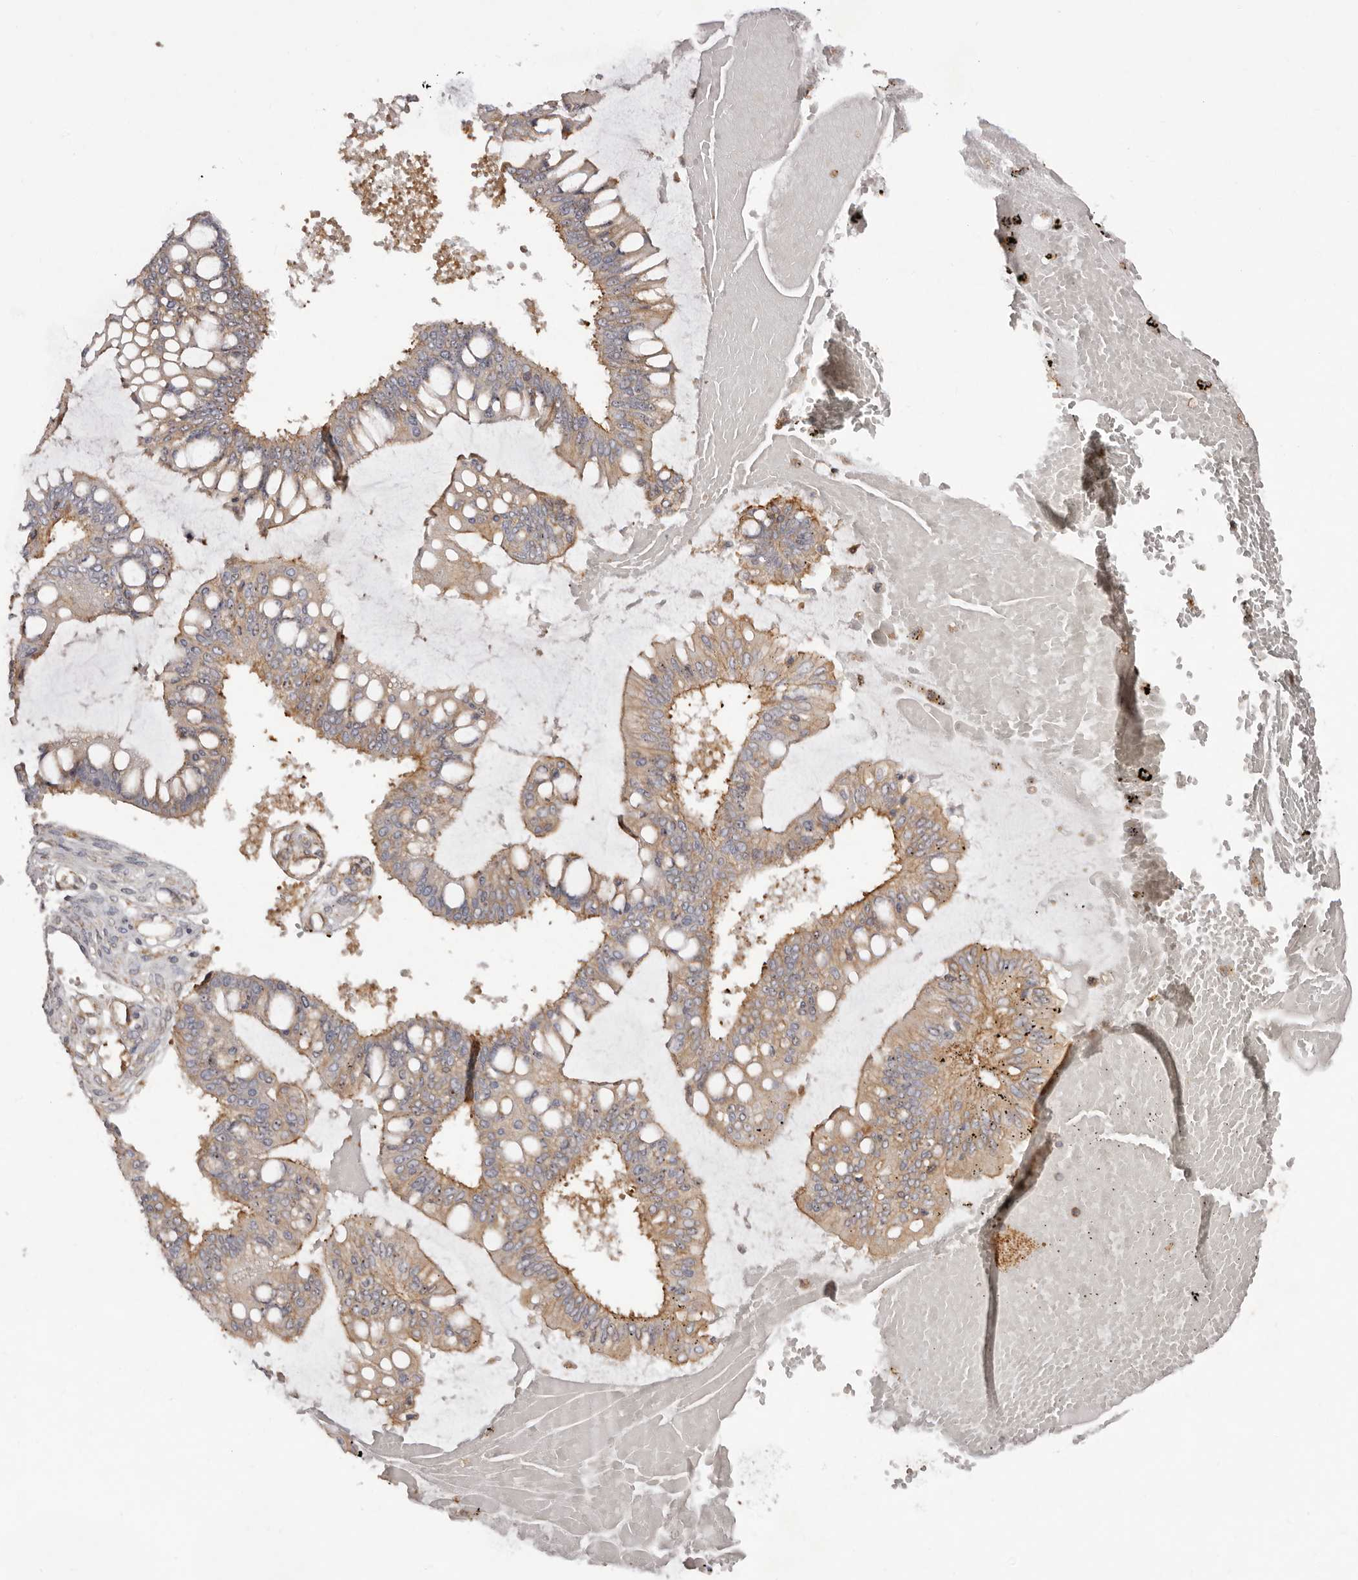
{"staining": {"intensity": "weak", "quantity": "25%-75%", "location": "cytoplasmic/membranous"}, "tissue": "ovarian cancer", "cell_type": "Tumor cells", "image_type": "cancer", "snomed": [{"axis": "morphology", "description": "Cystadenocarcinoma, mucinous, NOS"}, {"axis": "topography", "description": "Ovary"}], "caption": "DAB immunohistochemical staining of human ovarian cancer shows weak cytoplasmic/membranous protein expression in about 25%-75% of tumor cells.", "gene": "RPS6", "patient": {"sex": "female", "age": 73}}